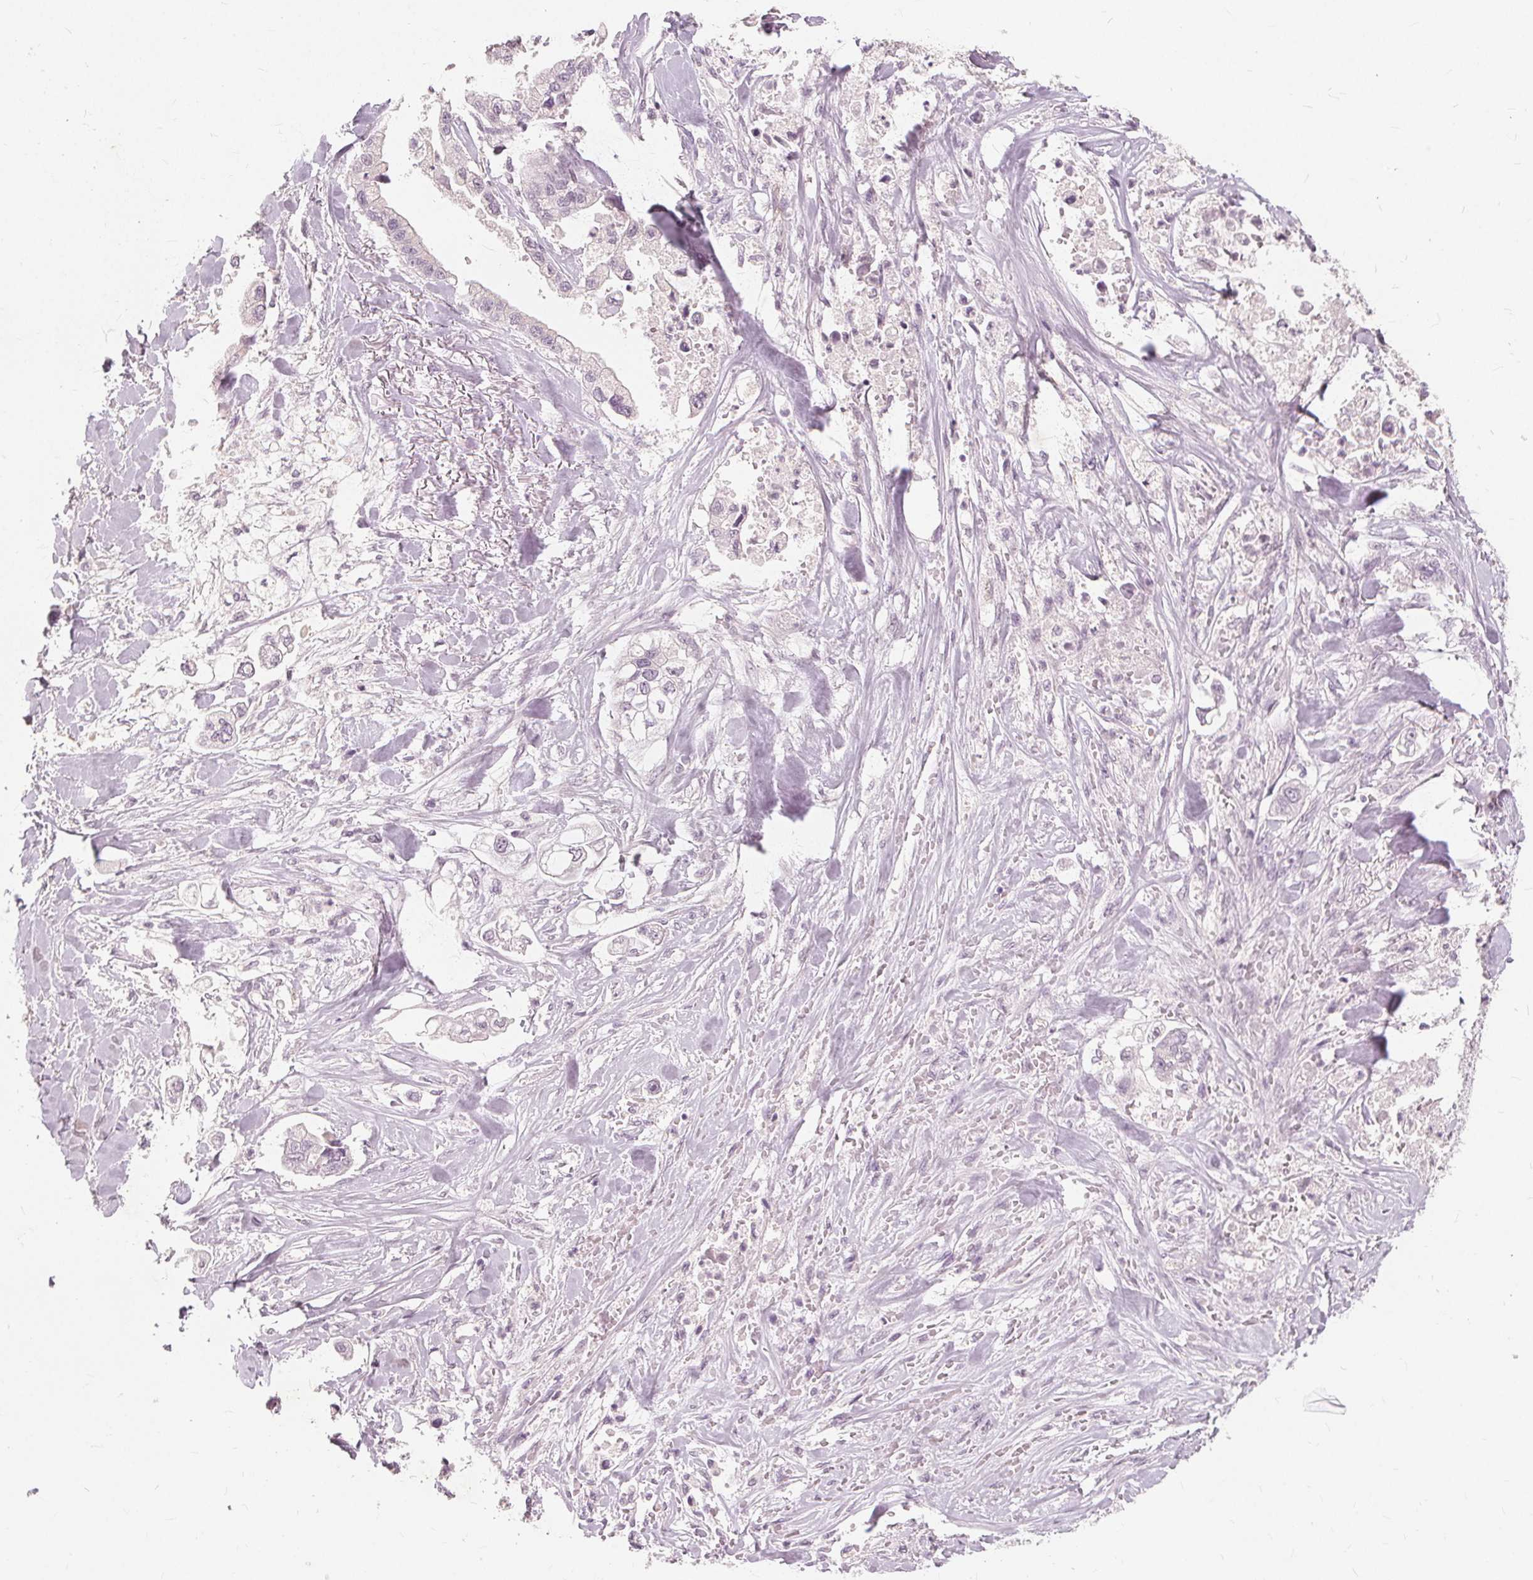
{"staining": {"intensity": "negative", "quantity": "none", "location": "none"}, "tissue": "stomach cancer", "cell_type": "Tumor cells", "image_type": "cancer", "snomed": [{"axis": "morphology", "description": "Adenocarcinoma, NOS"}, {"axis": "topography", "description": "Stomach"}], "caption": "Stomach cancer stained for a protein using immunohistochemistry (IHC) demonstrates no positivity tumor cells.", "gene": "SFTPD", "patient": {"sex": "male", "age": 62}}